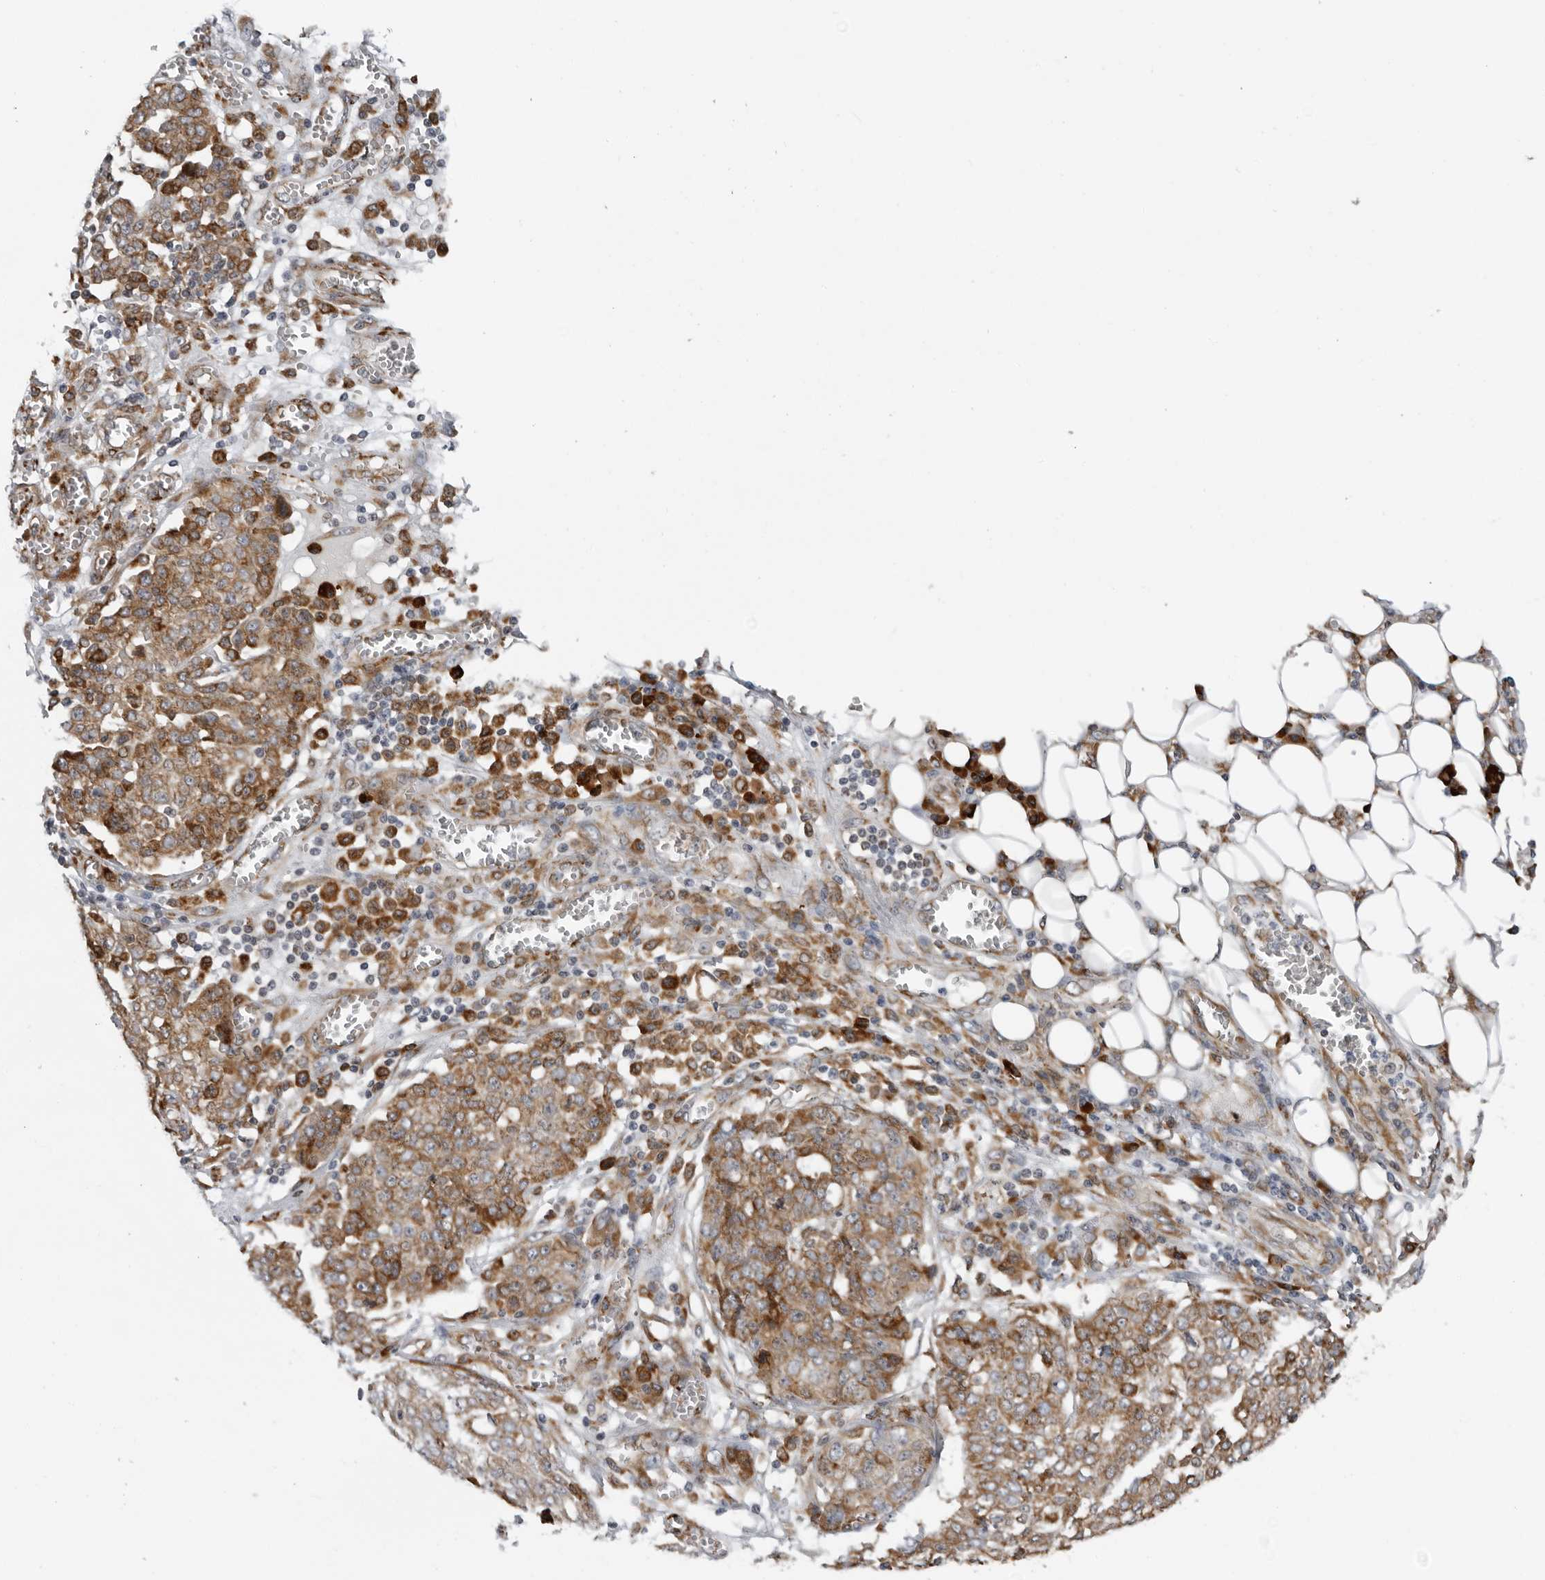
{"staining": {"intensity": "moderate", "quantity": ">75%", "location": "cytoplasmic/membranous"}, "tissue": "ovarian cancer", "cell_type": "Tumor cells", "image_type": "cancer", "snomed": [{"axis": "morphology", "description": "Cystadenocarcinoma, serous, NOS"}, {"axis": "topography", "description": "Soft tissue"}, {"axis": "topography", "description": "Ovary"}], "caption": "Serous cystadenocarcinoma (ovarian) tissue displays moderate cytoplasmic/membranous staining in about >75% of tumor cells, visualized by immunohistochemistry. The protein is shown in brown color, while the nuclei are stained blue.", "gene": "ALPK2", "patient": {"sex": "female", "age": 57}}